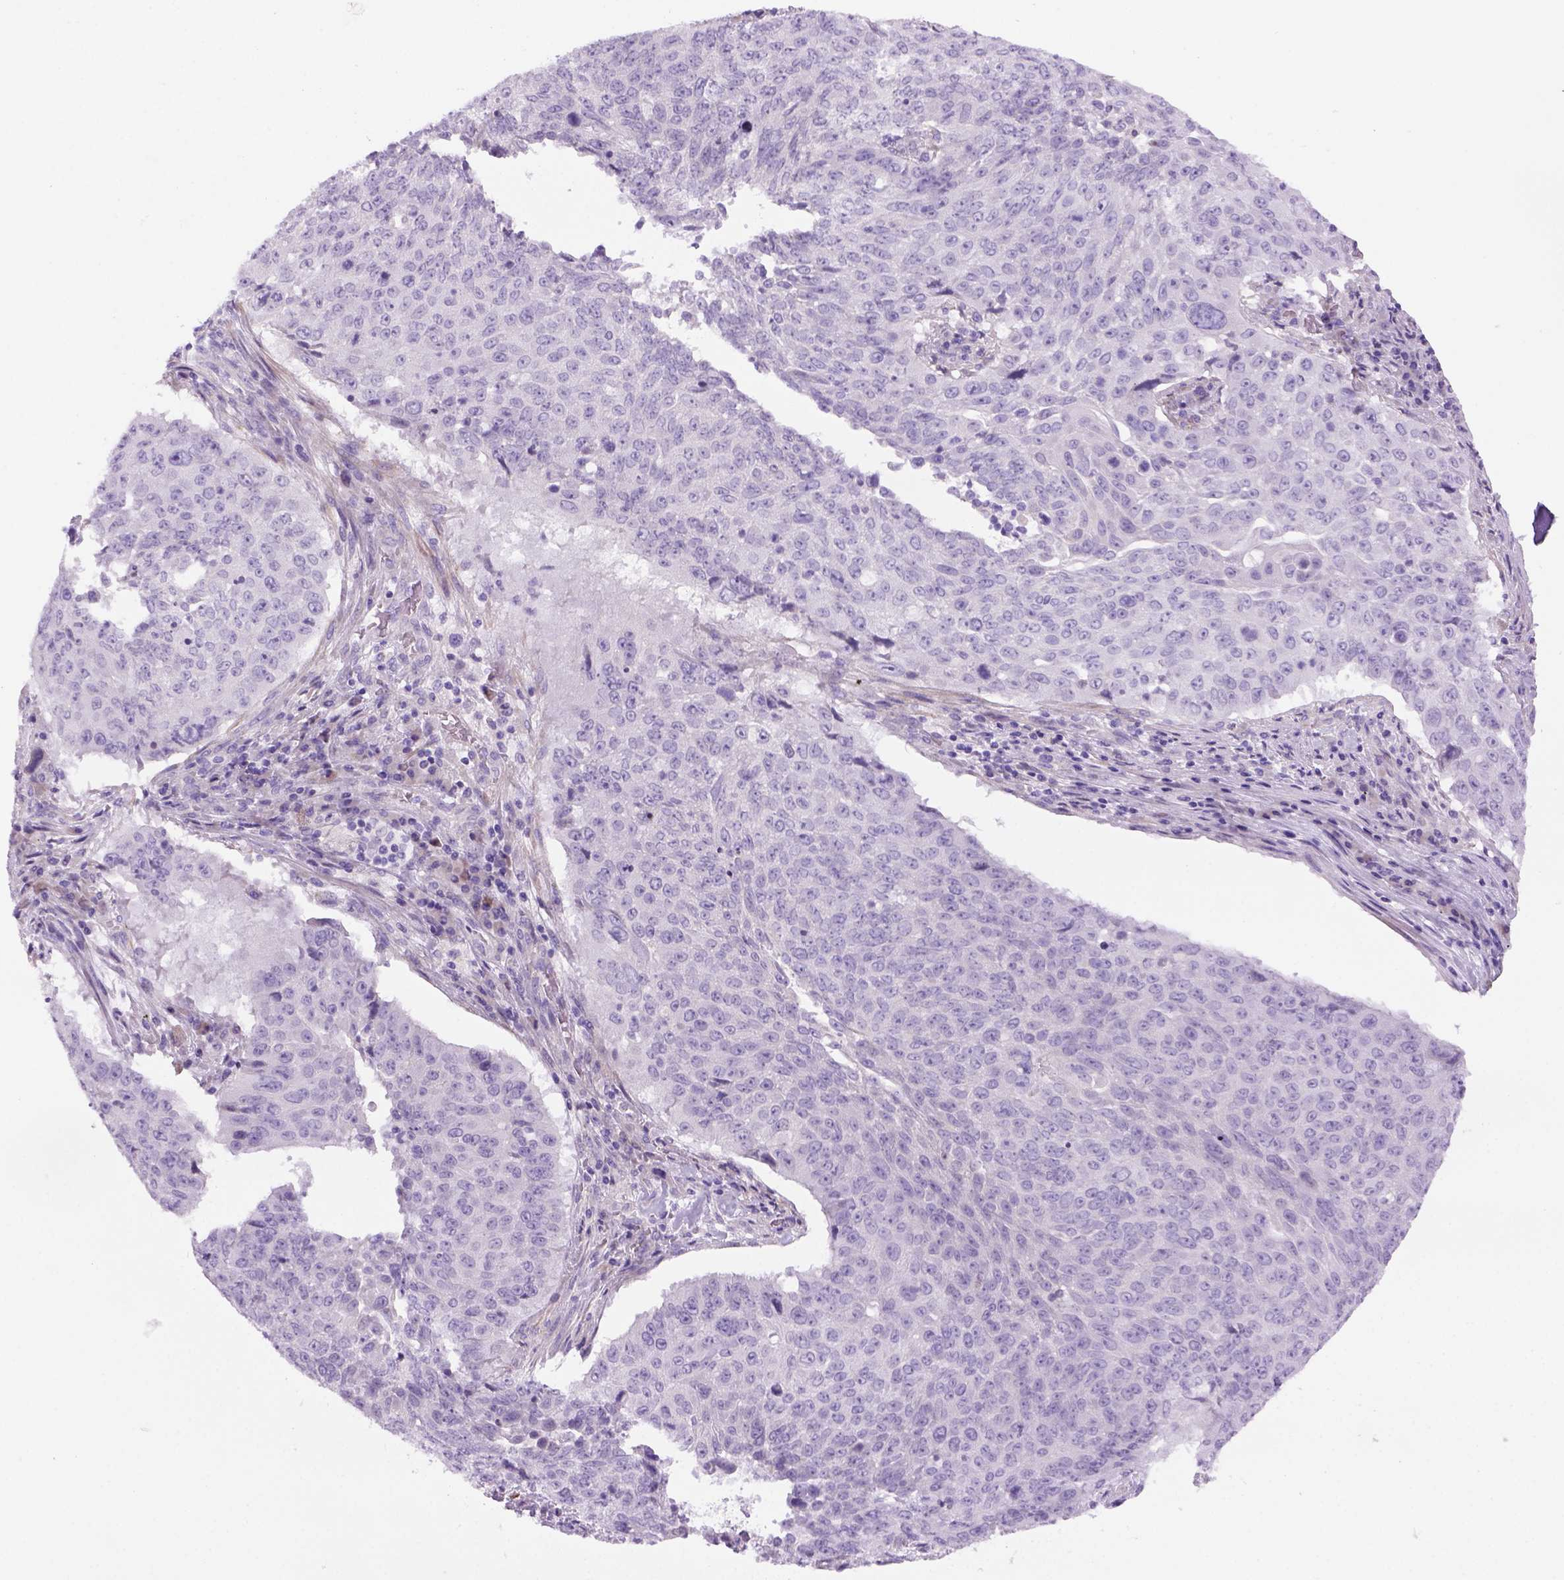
{"staining": {"intensity": "negative", "quantity": "none", "location": "none"}, "tissue": "lung cancer", "cell_type": "Tumor cells", "image_type": "cancer", "snomed": [{"axis": "morphology", "description": "Normal tissue, NOS"}, {"axis": "morphology", "description": "Squamous cell carcinoma, NOS"}, {"axis": "topography", "description": "Bronchus"}, {"axis": "topography", "description": "Lung"}], "caption": "Tumor cells are negative for protein expression in human lung cancer.", "gene": "DNAH11", "patient": {"sex": "male", "age": 64}}